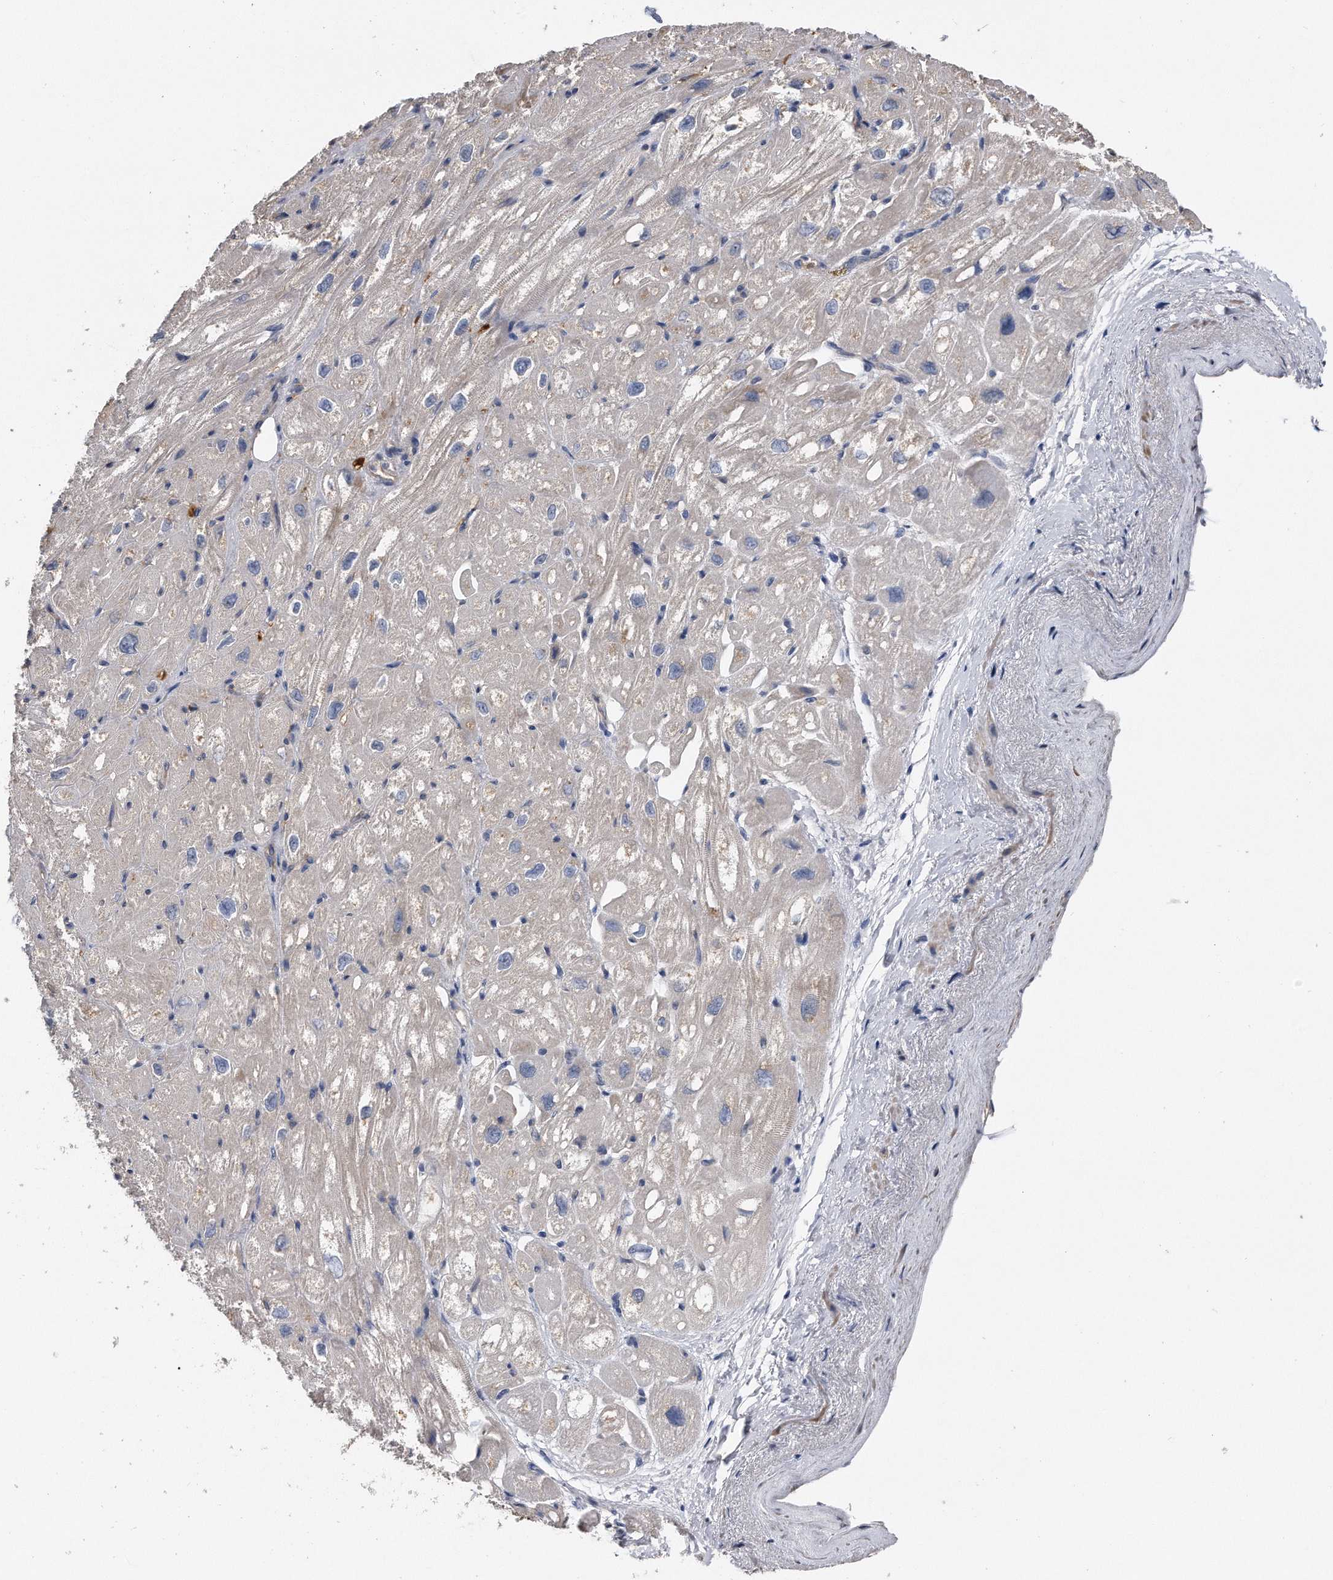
{"staining": {"intensity": "negative", "quantity": "none", "location": "none"}, "tissue": "heart muscle", "cell_type": "Cardiomyocytes", "image_type": "normal", "snomed": [{"axis": "morphology", "description": "Normal tissue, NOS"}, {"axis": "topography", "description": "Heart"}], "caption": "High power microscopy micrograph of an immunohistochemistry (IHC) photomicrograph of benign heart muscle, revealing no significant positivity in cardiomyocytes.", "gene": "KCND3", "patient": {"sex": "male", "age": 50}}